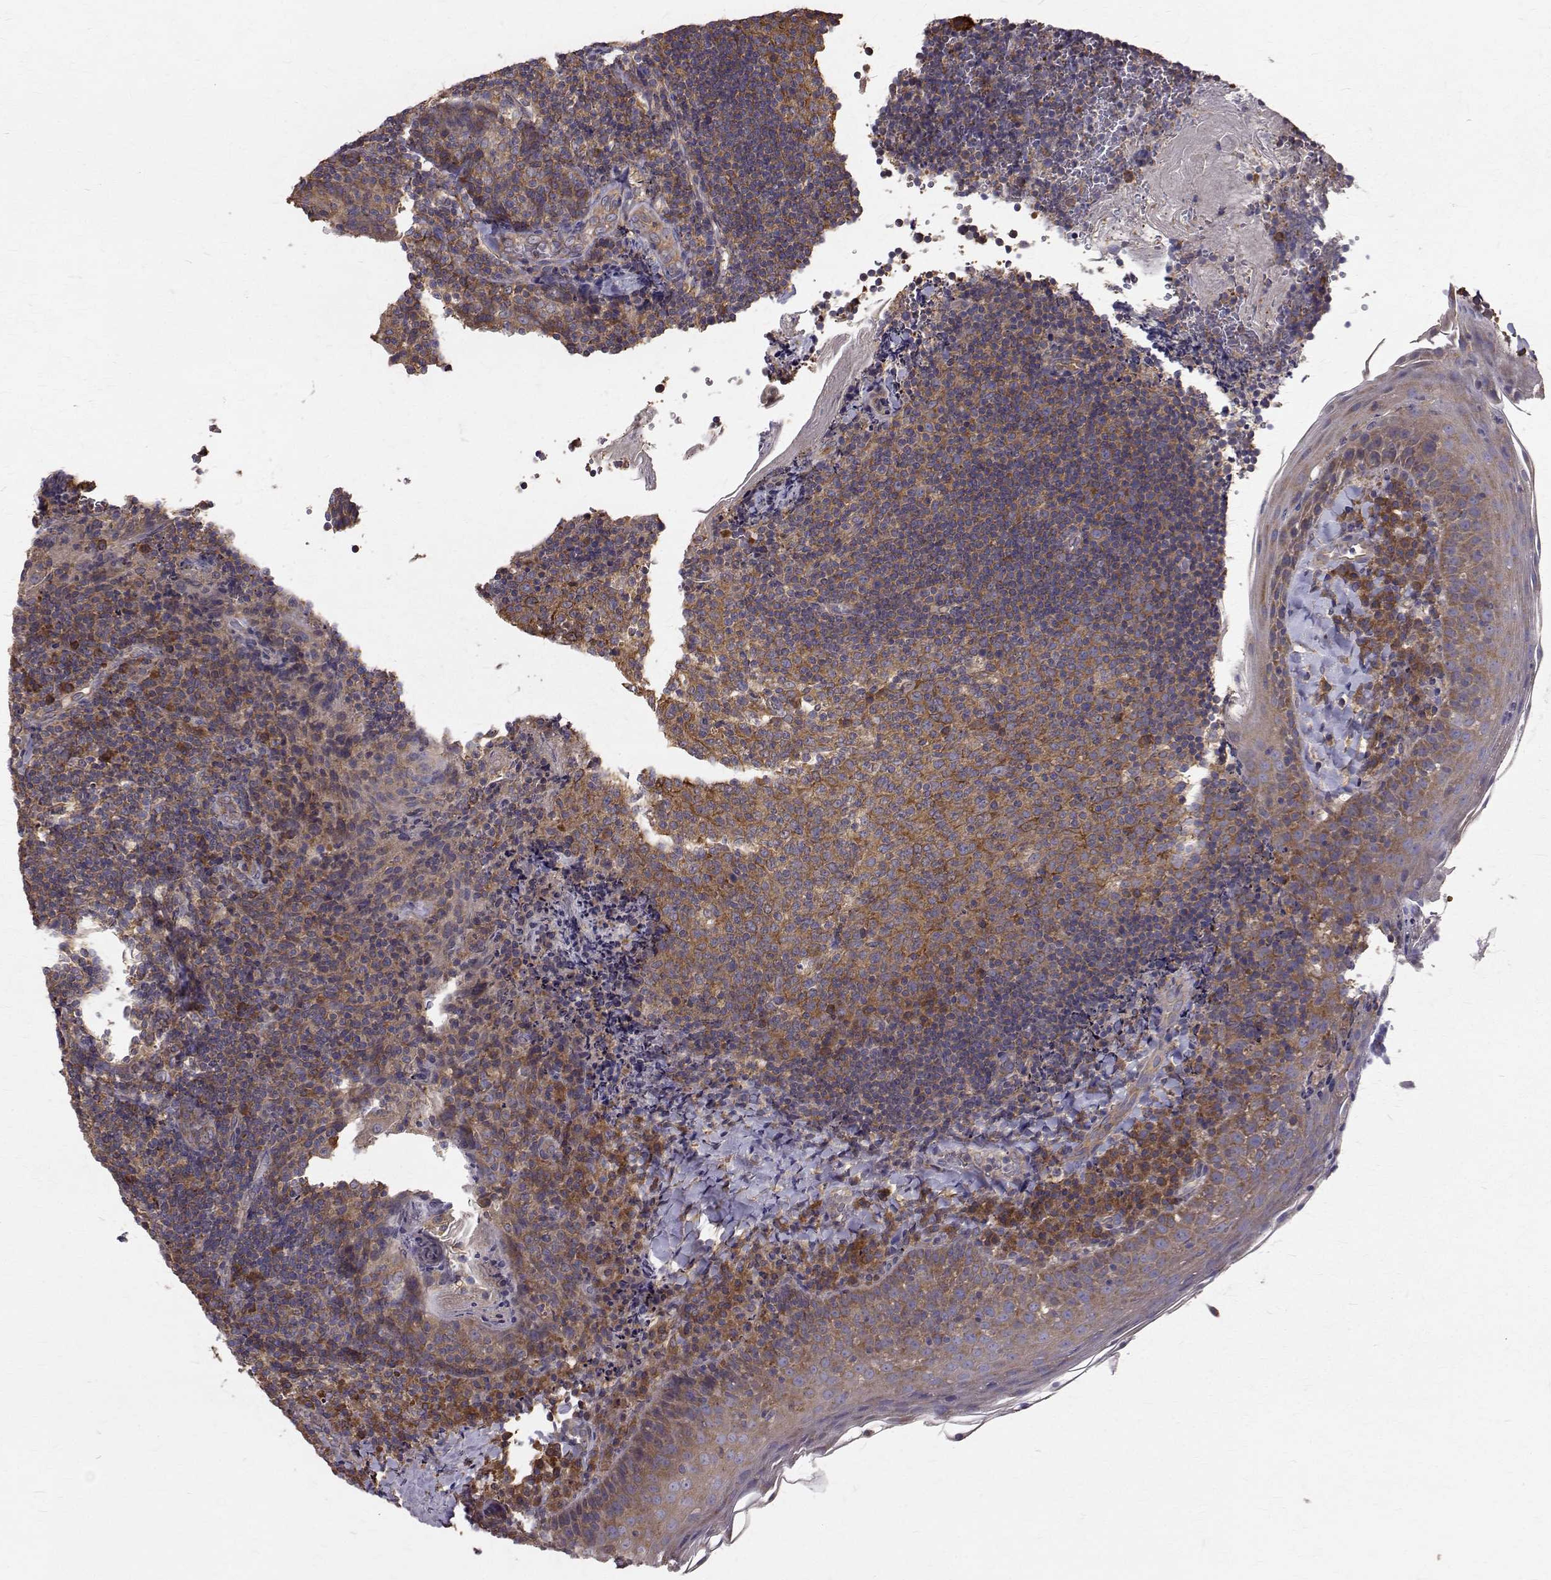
{"staining": {"intensity": "moderate", "quantity": "25%-75%", "location": "cytoplasmic/membranous"}, "tissue": "tonsil", "cell_type": "Germinal center cells", "image_type": "normal", "snomed": [{"axis": "morphology", "description": "Normal tissue, NOS"}, {"axis": "topography", "description": "Tonsil"}], "caption": "Tonsil stained with immunohistochemistry shows moderate cytoplasmic/membranous positivity in approximately 25%-75% of germinal center cells. (IHC, brightfield microscopy, high magnification).", "gene": "FARSB", "patient": {"sex": "female", "age": 10}}